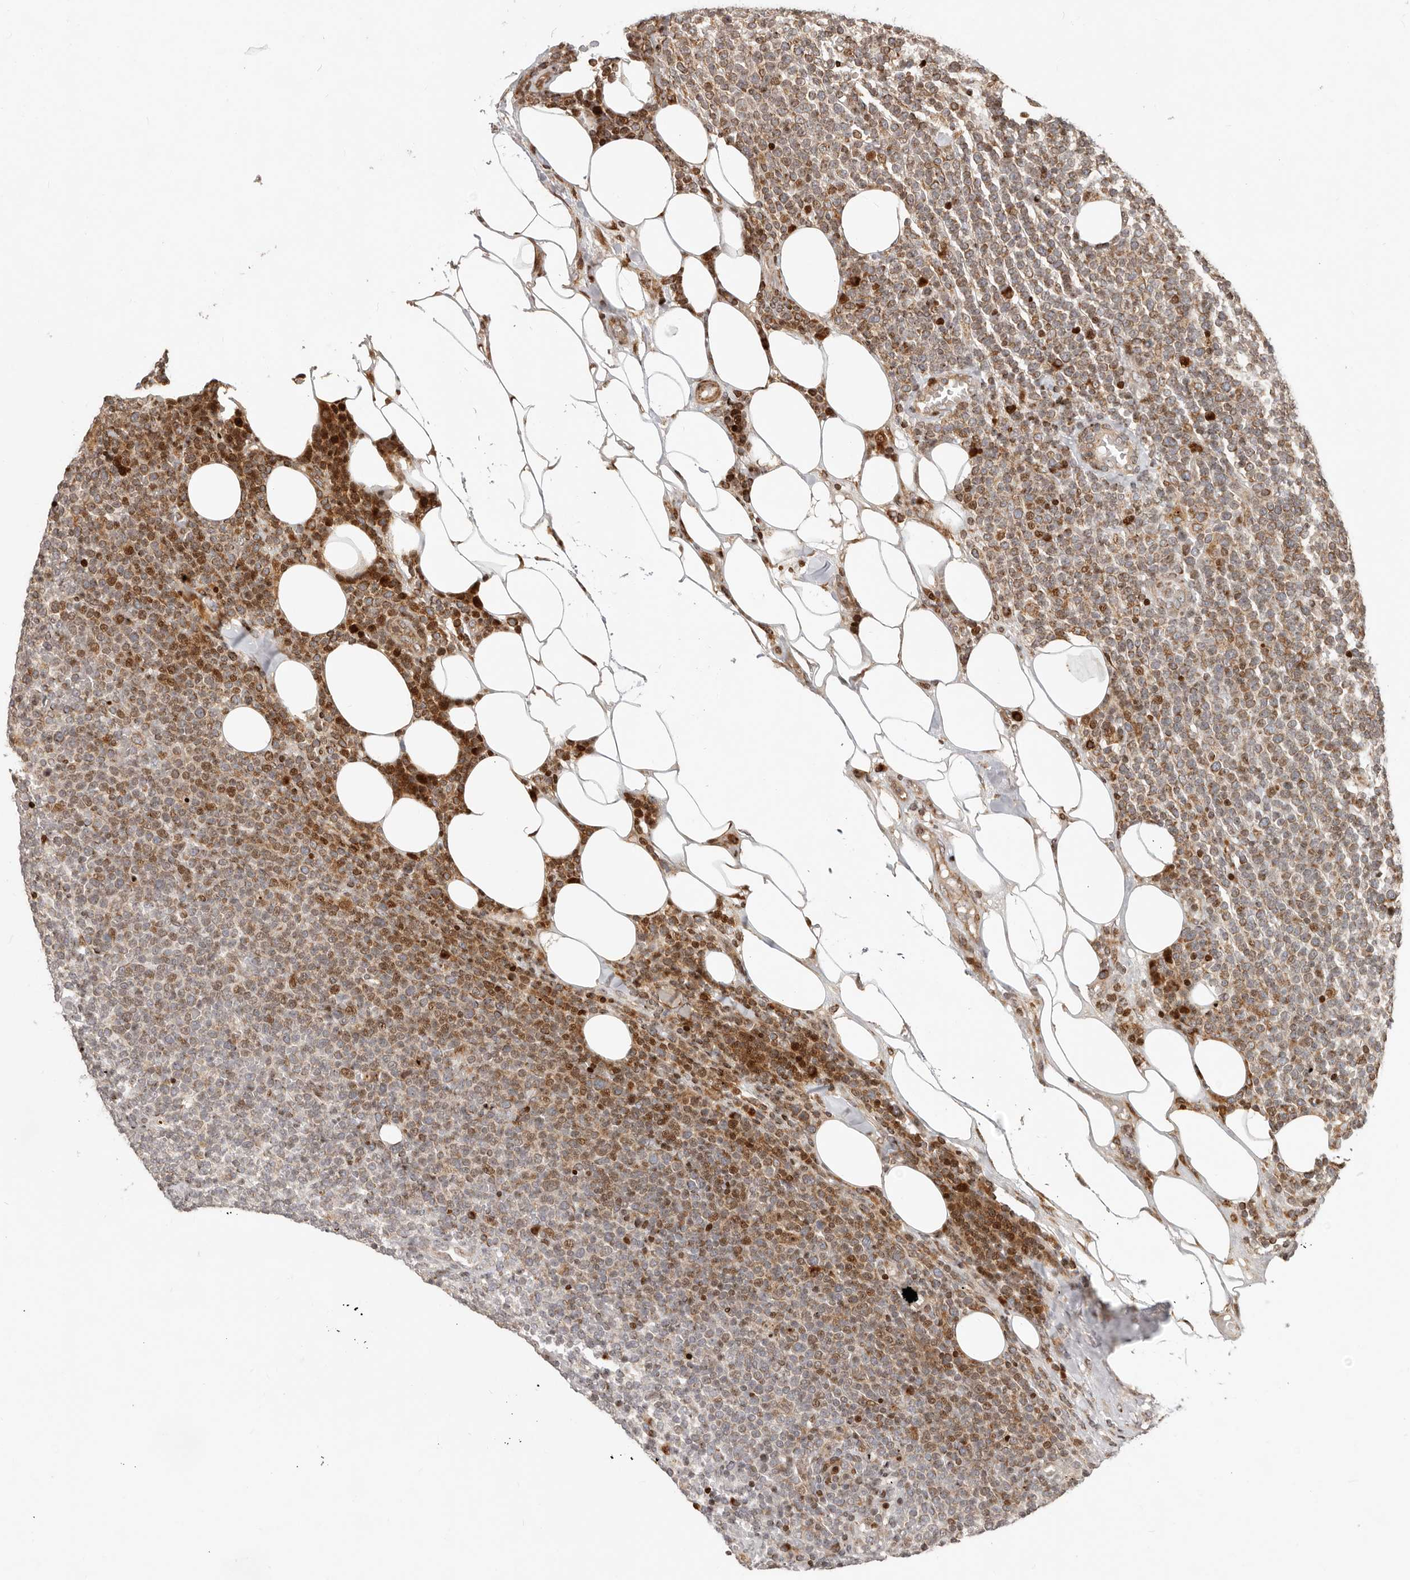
{"staining": {"intensity": "moderate", "quantity": "25%-75%", "location": "cytoplasmic/membranous,nuclear"}, "tissue": "lymphoma", "cell_type": "Tumor cells", "image_type": "cancer", "snomed": [{"axis": "morphology", "description": "Malignant lymphoma, non-Hodgkin's type, High grade"}, {"axis": "topography", "description": "Lymph node"}], "caption": "An IHC photomicrograph of neoplastic tissue is shown. Protein staining in brown shows moderate cytoplasmic/membranous and nuclear positivity in malignant lymphoma, non-Hodgkin's type (high-grade) within tumor cells.", "gene": "TRIM4", "patient": {"sex": "male", "age": 61}}